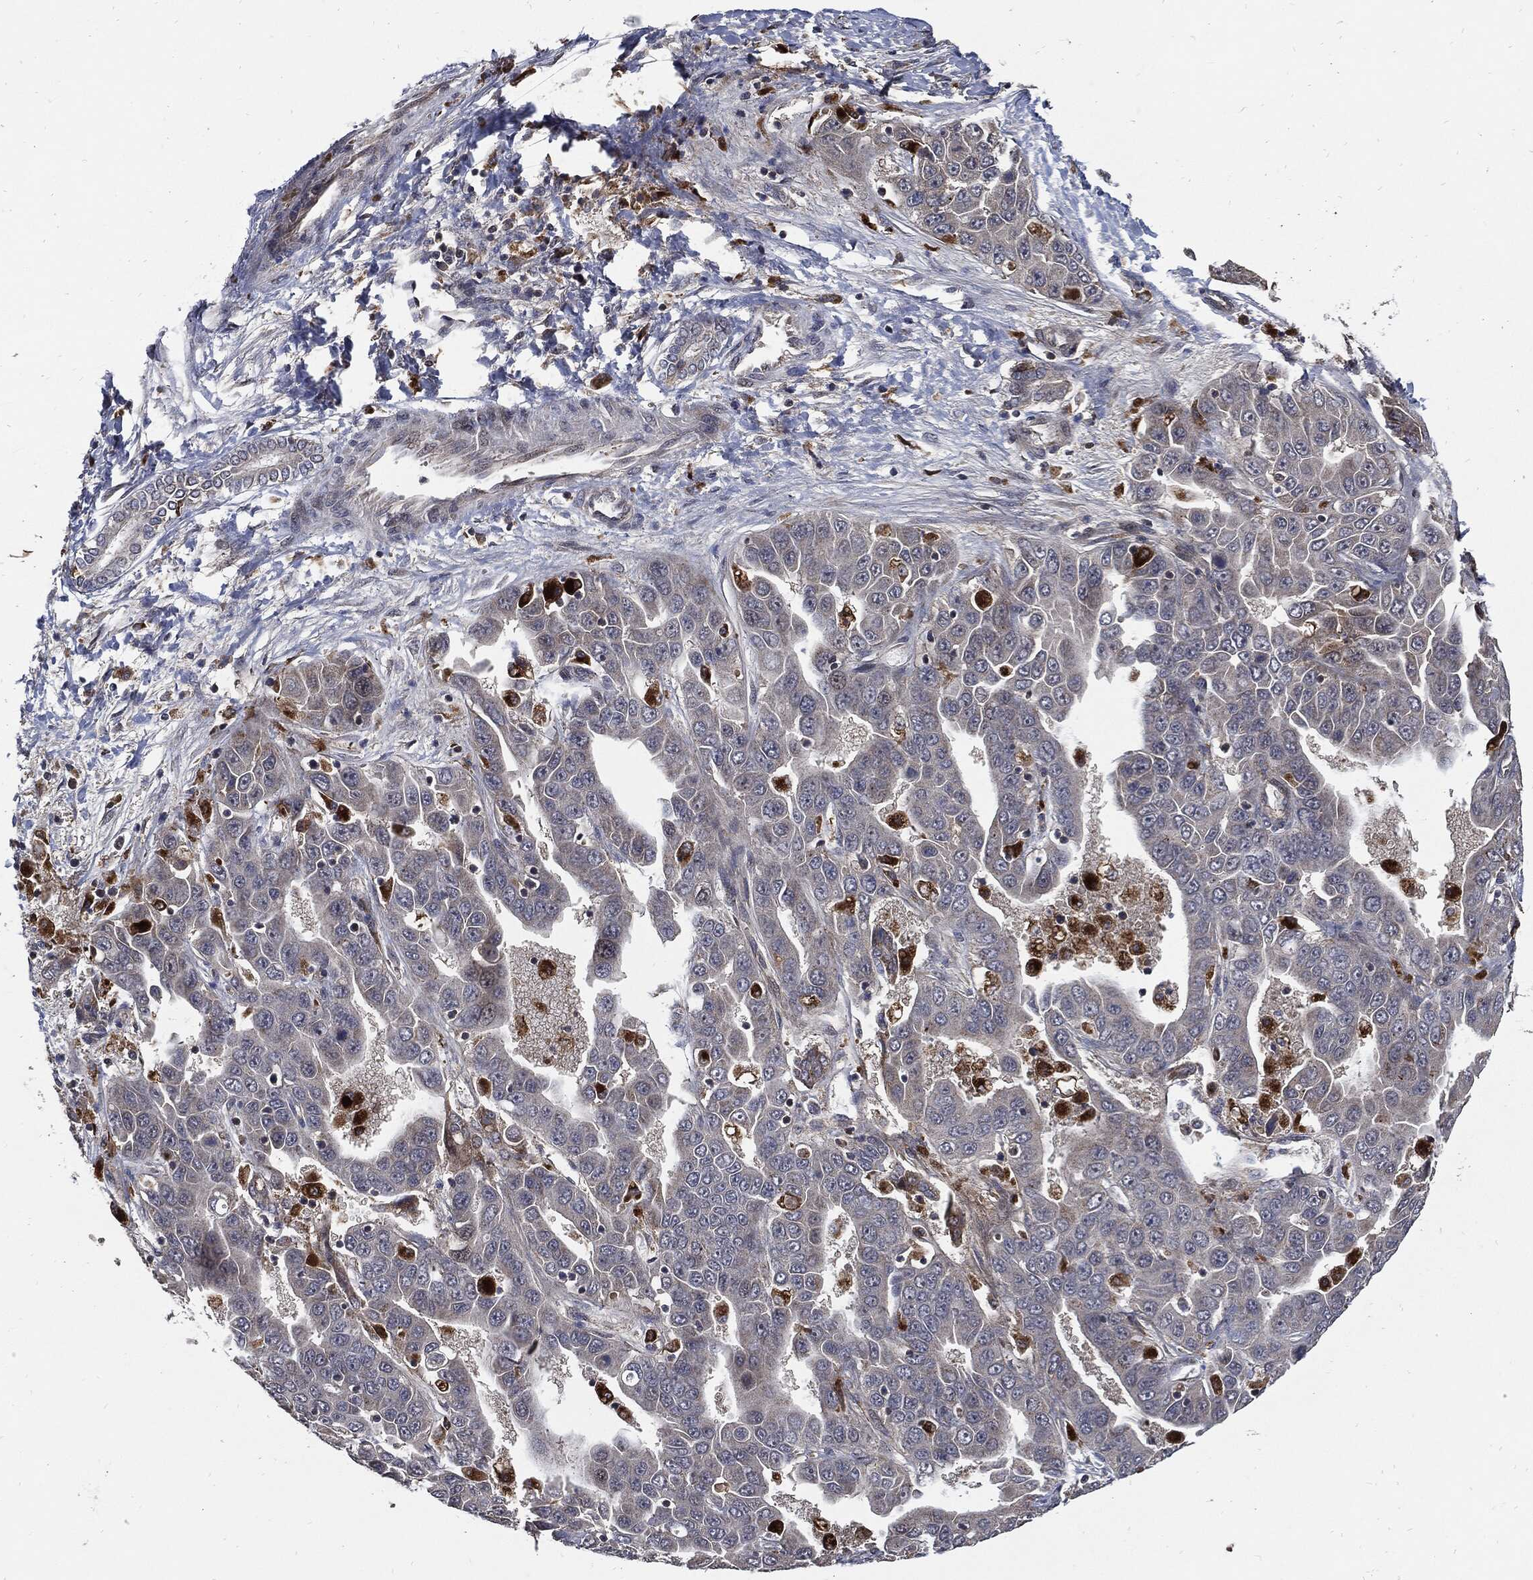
{"staining": {"intensity": "negative", "quantity": "none", "location": "none"}, "tissue": "liver cancer", "cell_type": "Tumor cells", "image_type": "cancer", "snomed": [{"axis": "morphology", "description": "Cholangiocarcinoma"}, {"axis": "topography", "description": "Liver"}], "caption": "An immunohistochemistry histopathology image of liver cancer (cholangiocarcinoma) is shown. There is no staining in tumor cells of liver cancer (cholangiocarcinoma).", "gene": "SLC31A2", "patient": {"sex": "female", "age": 52}}